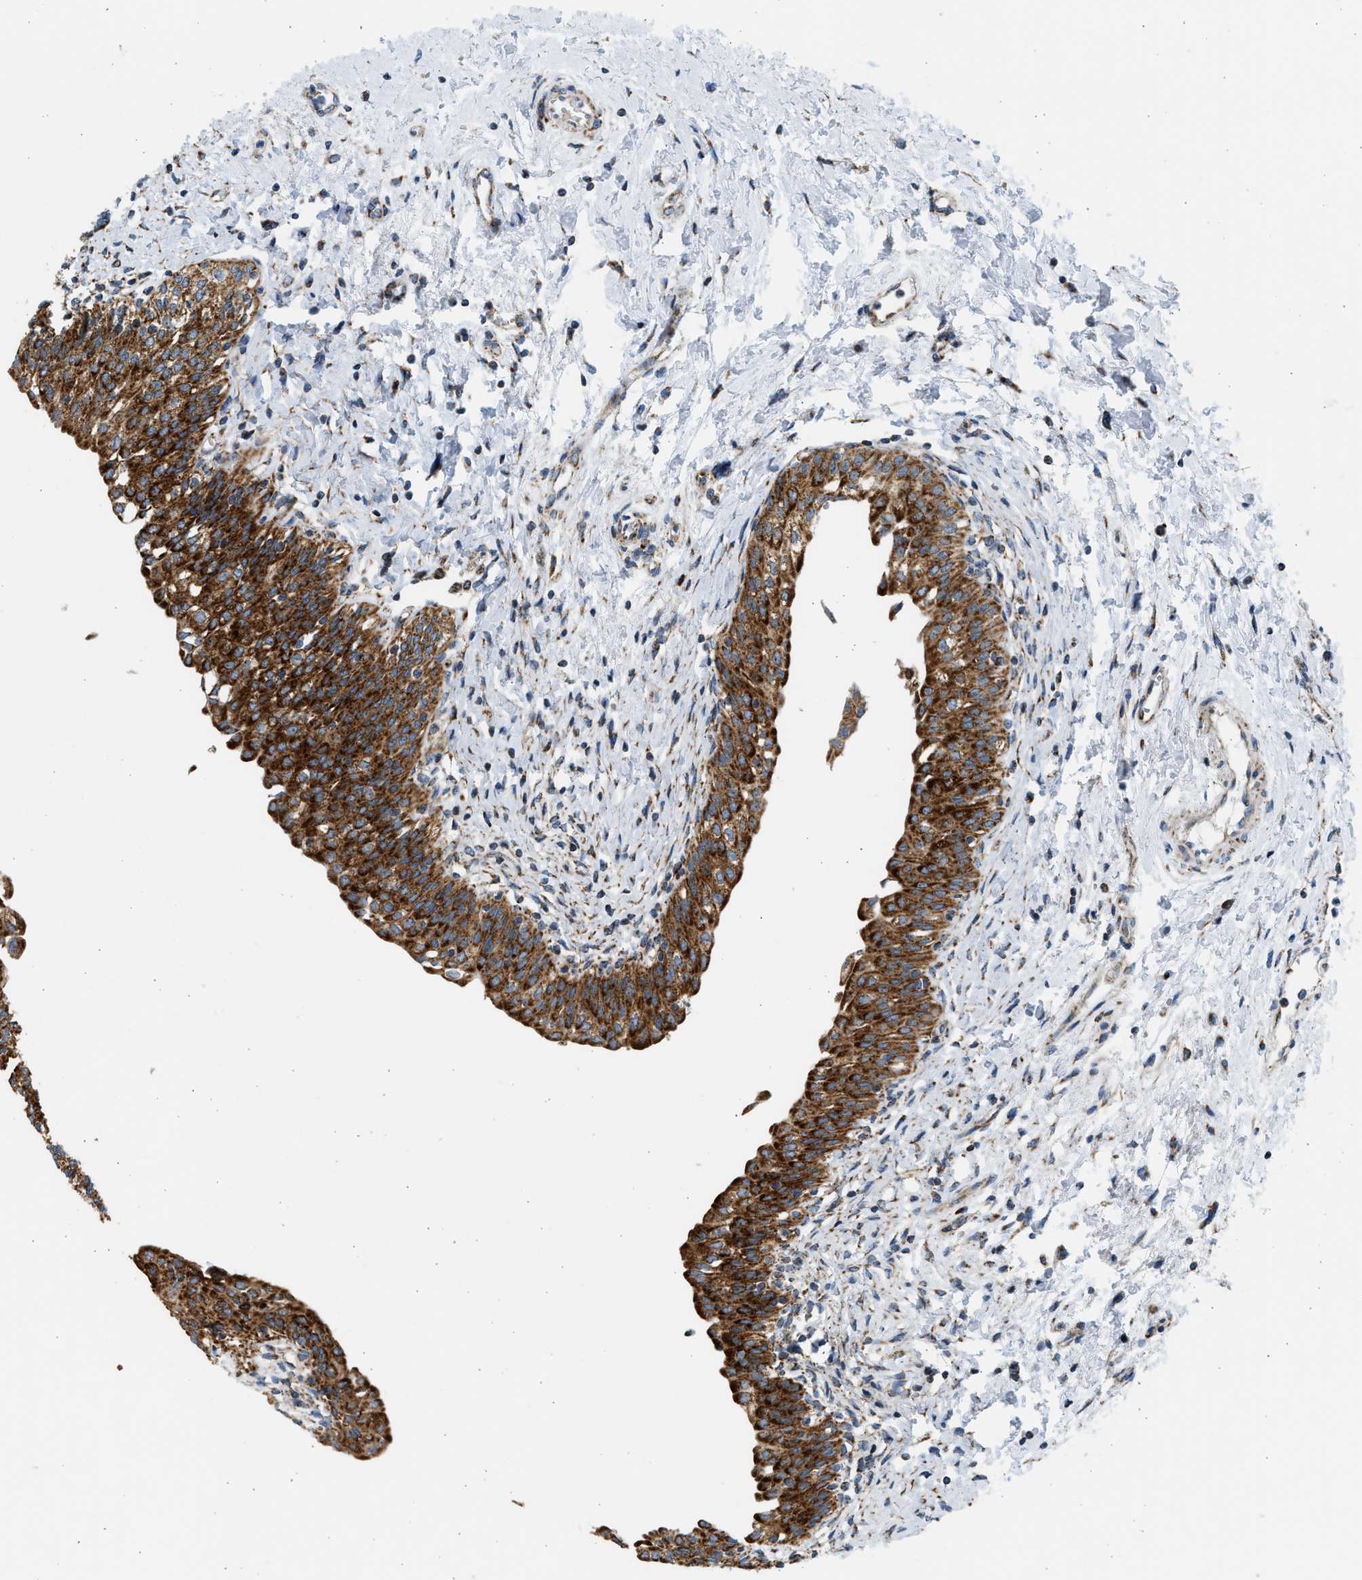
{"staining": {"intensity": "strong", "quantity": ">75%", "location": "cytoplasmic/membranous"}, "tissue": "urinary bladder", "cell_type": "Urothelial cells", "image_type": "normal", "snomed": [{"axis": "morphology", "description": "Normal tissue, NOS"}, {"axis": "topography", "description": "Urinary bladder"}], "caption": "Strong cytoplasmic/membranous positivity is present in approximately >75% of urothelial cells in unremarkable urinary bladder. The protein is stained brown, and the nuclei are stained in blue (DAB (3,3'-diaminobenzidine) IHC with brightfield microscopy, high magnification).", "gene": "KCNMB3", "patient": {"sex": "male", "age": 55}}